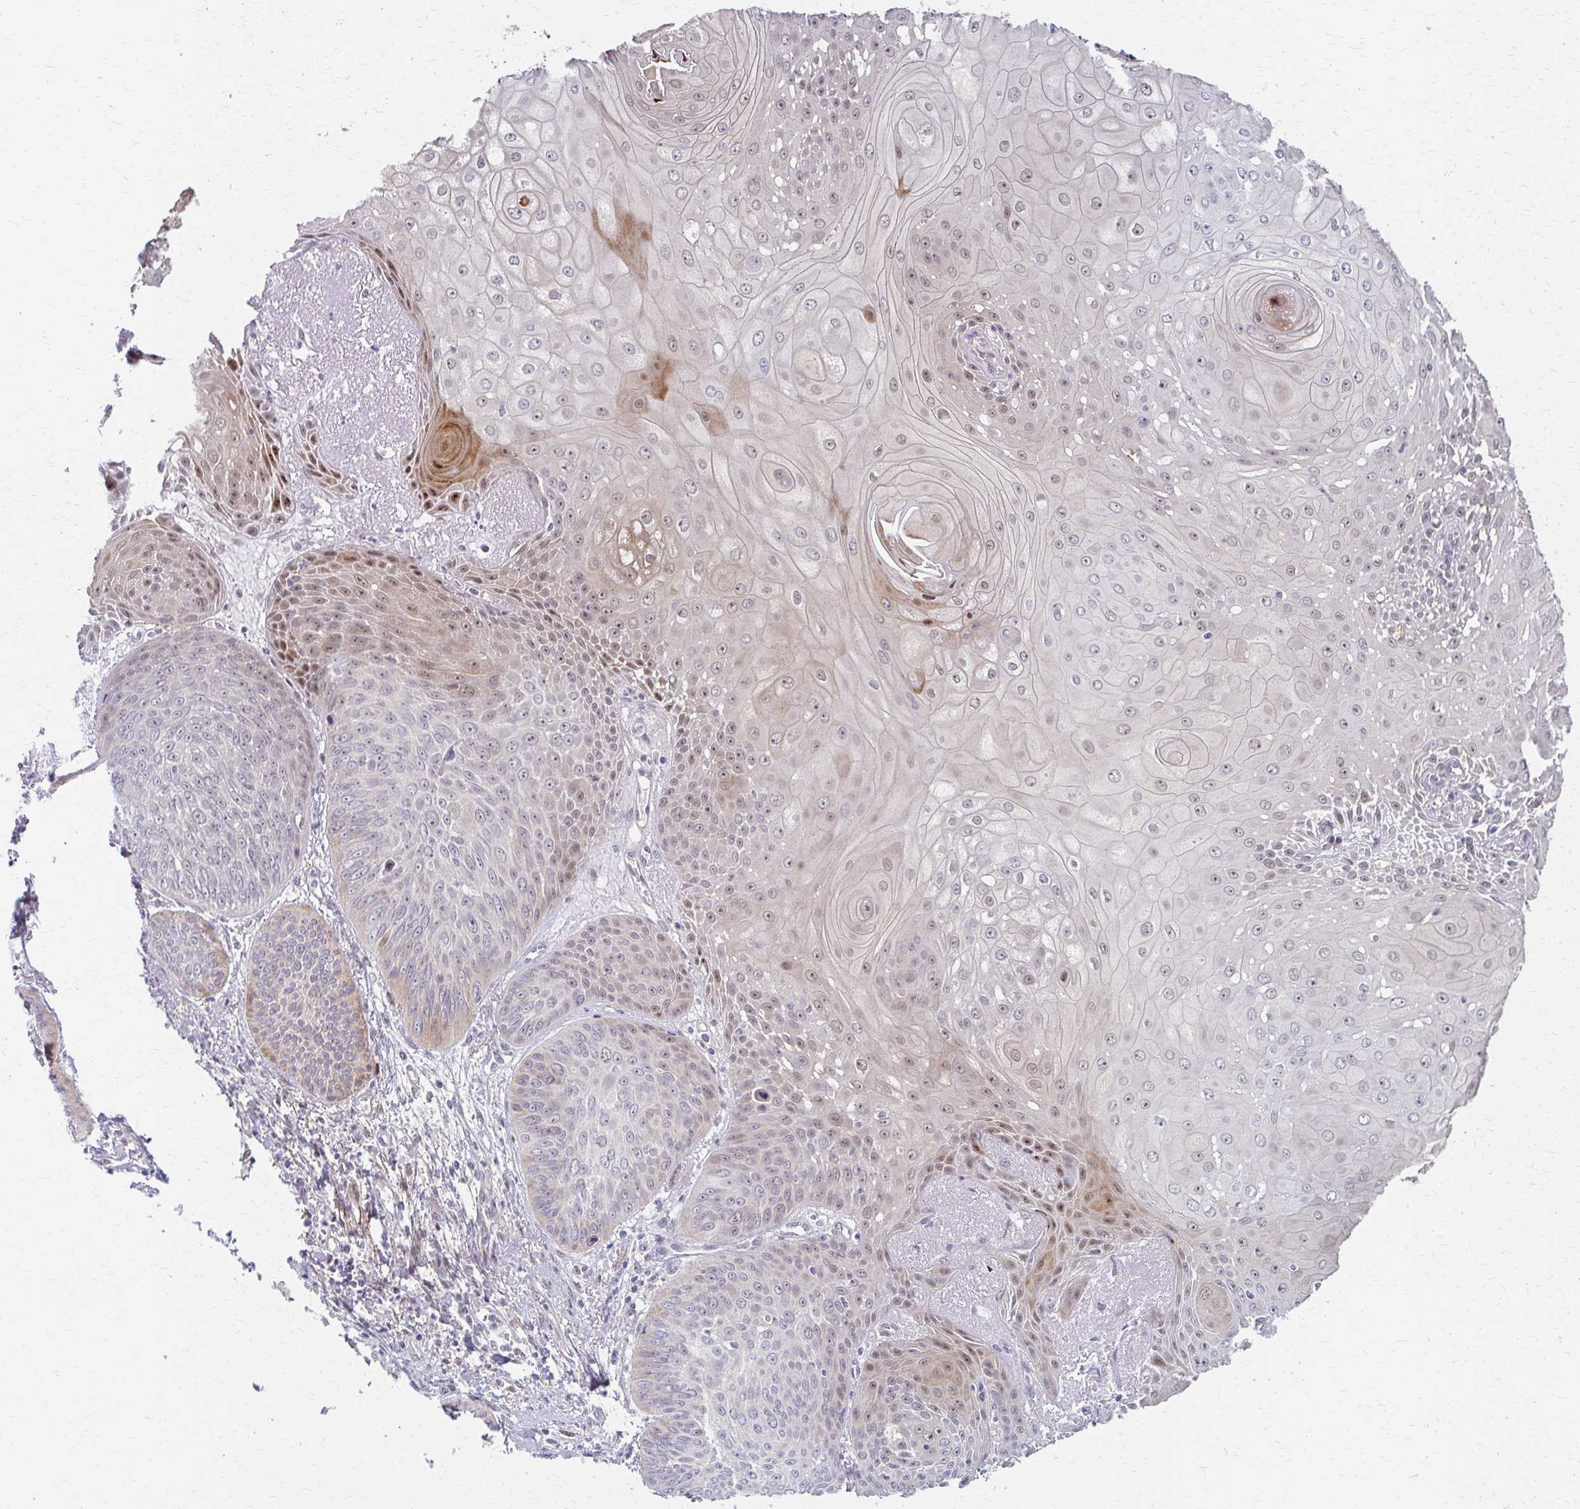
{"staining": {"intensity": "moderate", "quantity": "<25%", "location": "nuclear"}, "tissue": "lung cancer", "cell_type": "Tumor cells", "image_type": "cancer", "snomed": [{"axis": "morphology", "description": "Squamous cell carcinoma, NOS"}, {"axis": "topography", "description": "Lung"}], "caption": "Tumor cells demonstrate low levels of moderate nuclear staining in approximately <25% of cells in lung cancer (squamous cell carcinoma). (IHC, brightfield microscopy, high magnification).", "gene": "PSMD7", "patient": {"sex": "male", "age": 74}}